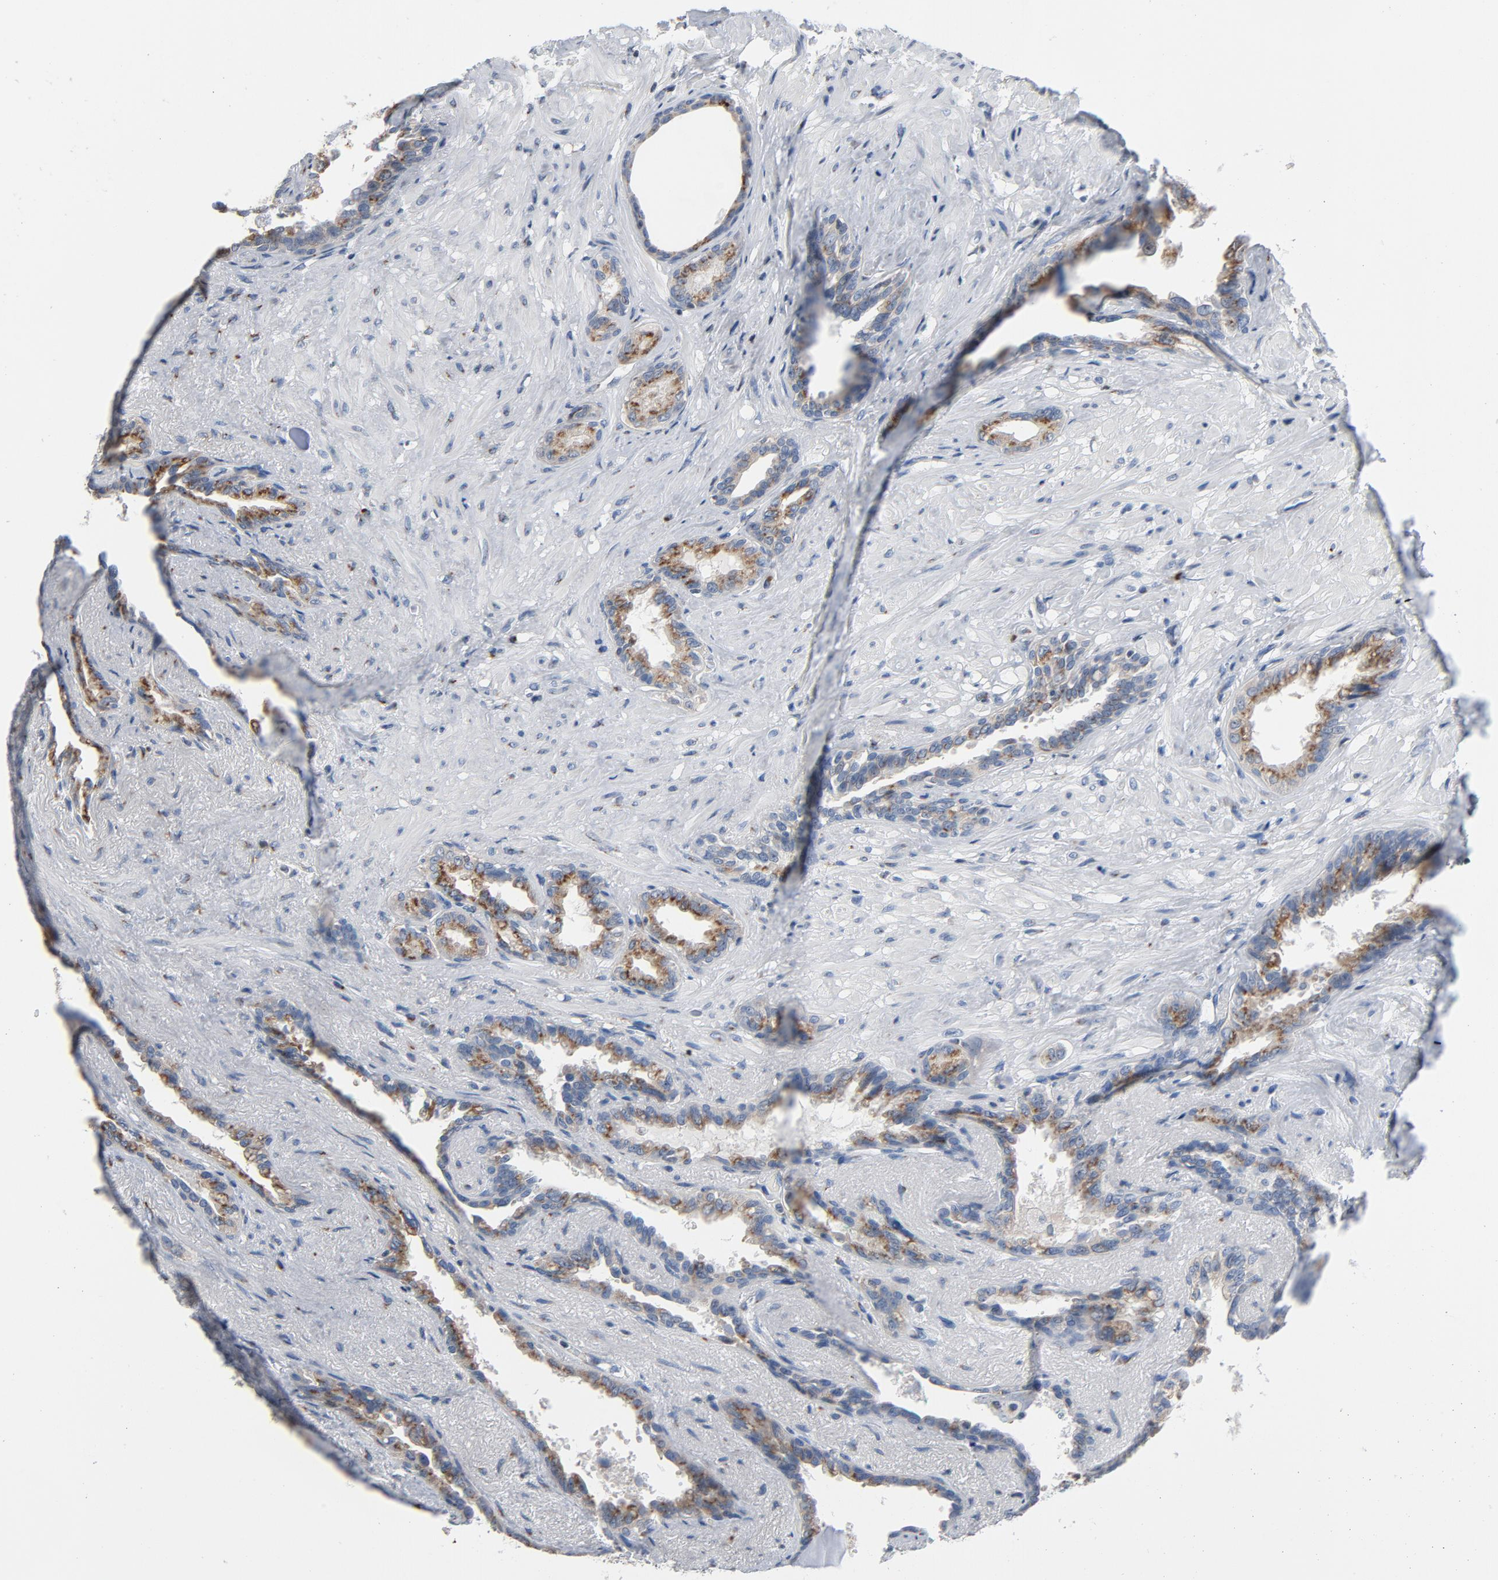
{"staining": {"intensity": "moderate", "quantity": ">75%", "location": "cytoplasmic/membranous"}, "tissue": "seminal vesicle", "cell_type": "Glandular cells", "image_type": "normal", "snomed": [{"axis": "morphology", "description": "Normal tissue, NOS"}, {"axis": "topography", "description": "Seminal veicle"}], "caption": "Immunohistochemical staining of unremarkable seminal vesicle reveals >75% levels of moderate cytoplasmic/membranous protein staining in approximately >75% of glandular cells. (DAB (3,3'-diaminobenzidine) IHC with brightfield microscopy, high magnification).", "gene": "YIPF6", "patient": {"sex": "male", "age": 61}}